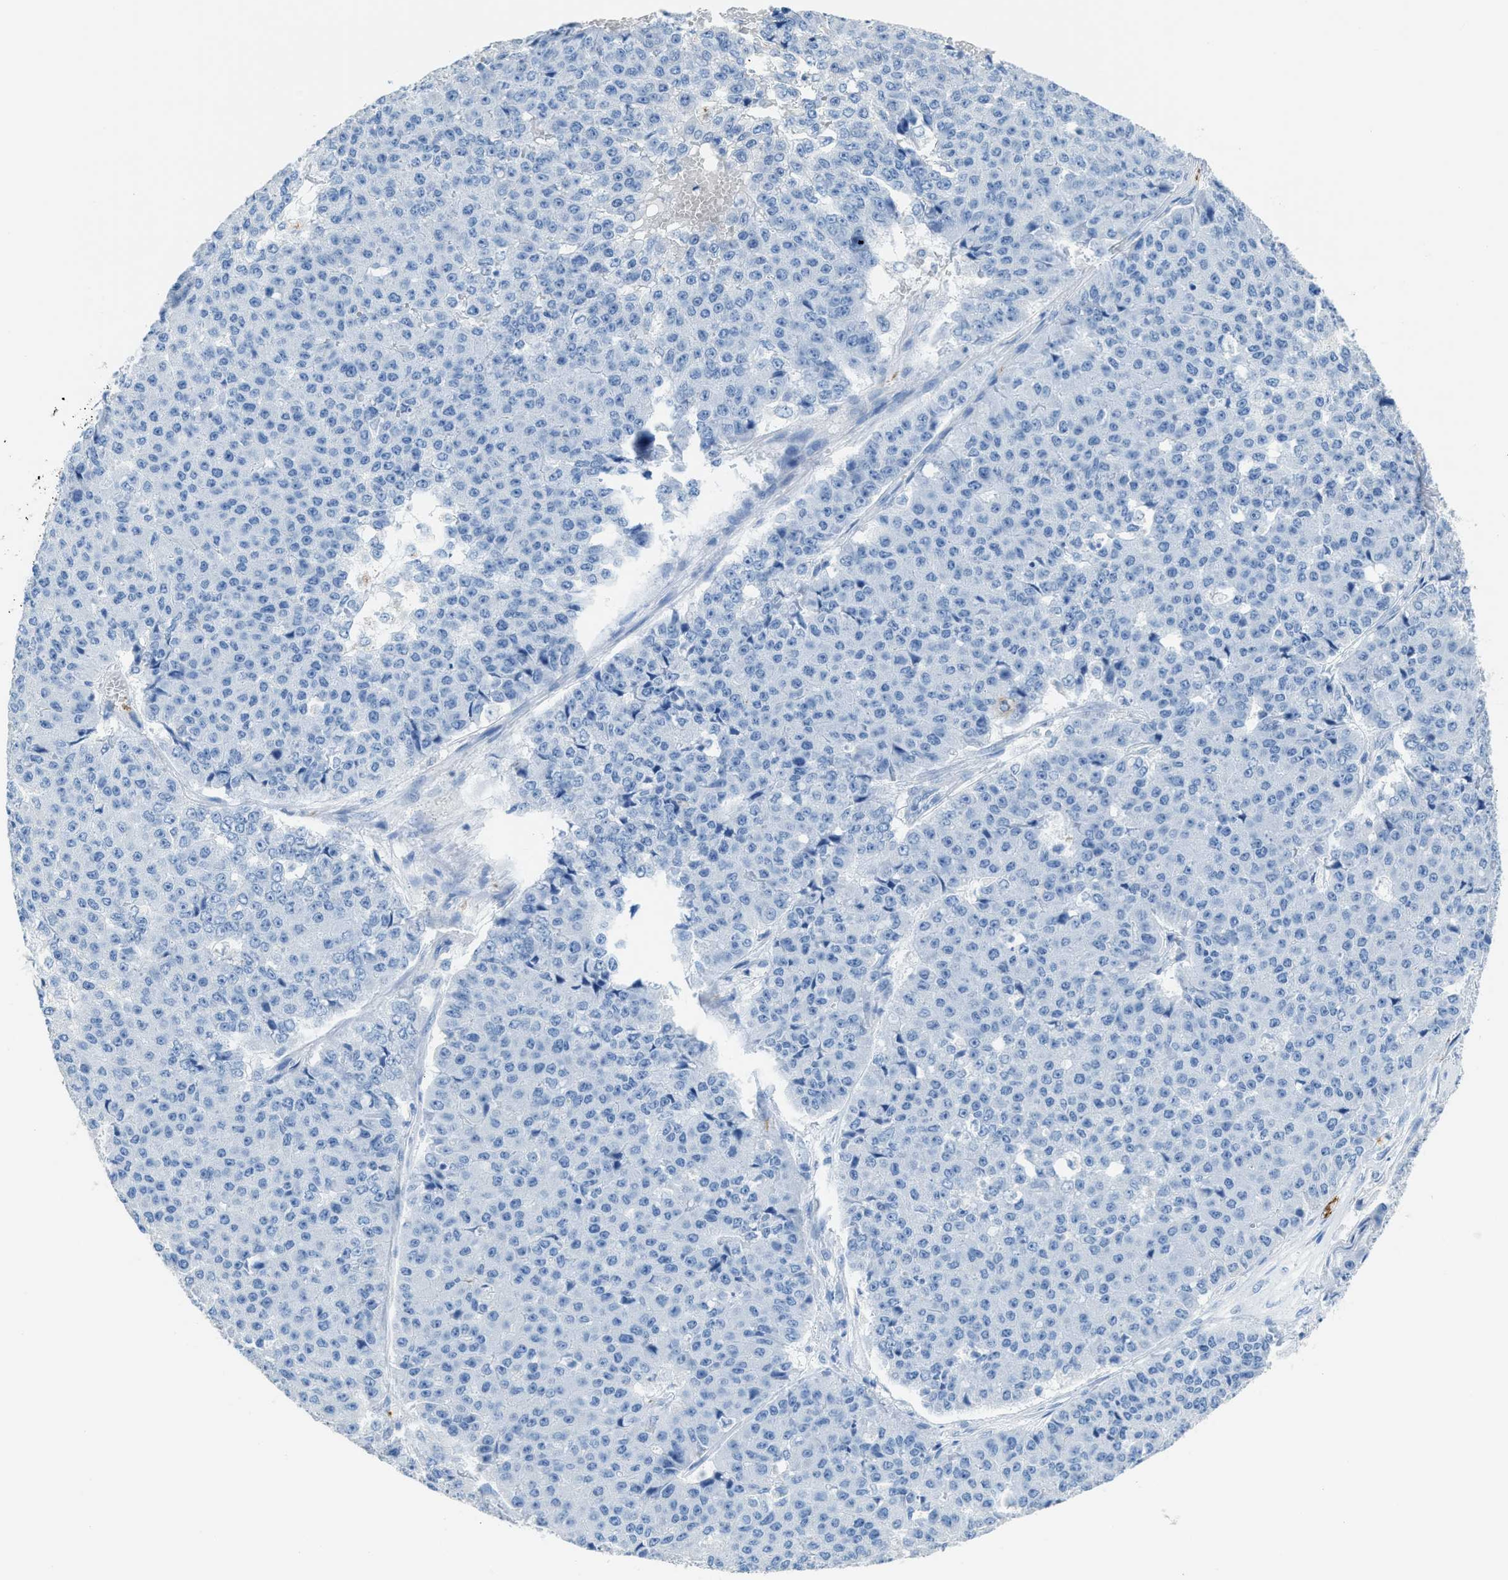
{"staining": {"intensity": "negative", "quantity": "none", "location": "none"}, "tissue": "pancreatic cancer", "cell_type": "Tumor cells", "image_type": "cancer", "snomed": [{"axis": "morphology", "description": "Adenocarcinoma, NOS"}, {"axis": "topography", "description": "Pancreas"}], "caption": "Micrograph shows no protein expression in tumor cells of pancreatic cancer tissue.", "gene": "FAIM2", "patient": {"sex": "male", "age": 50}}